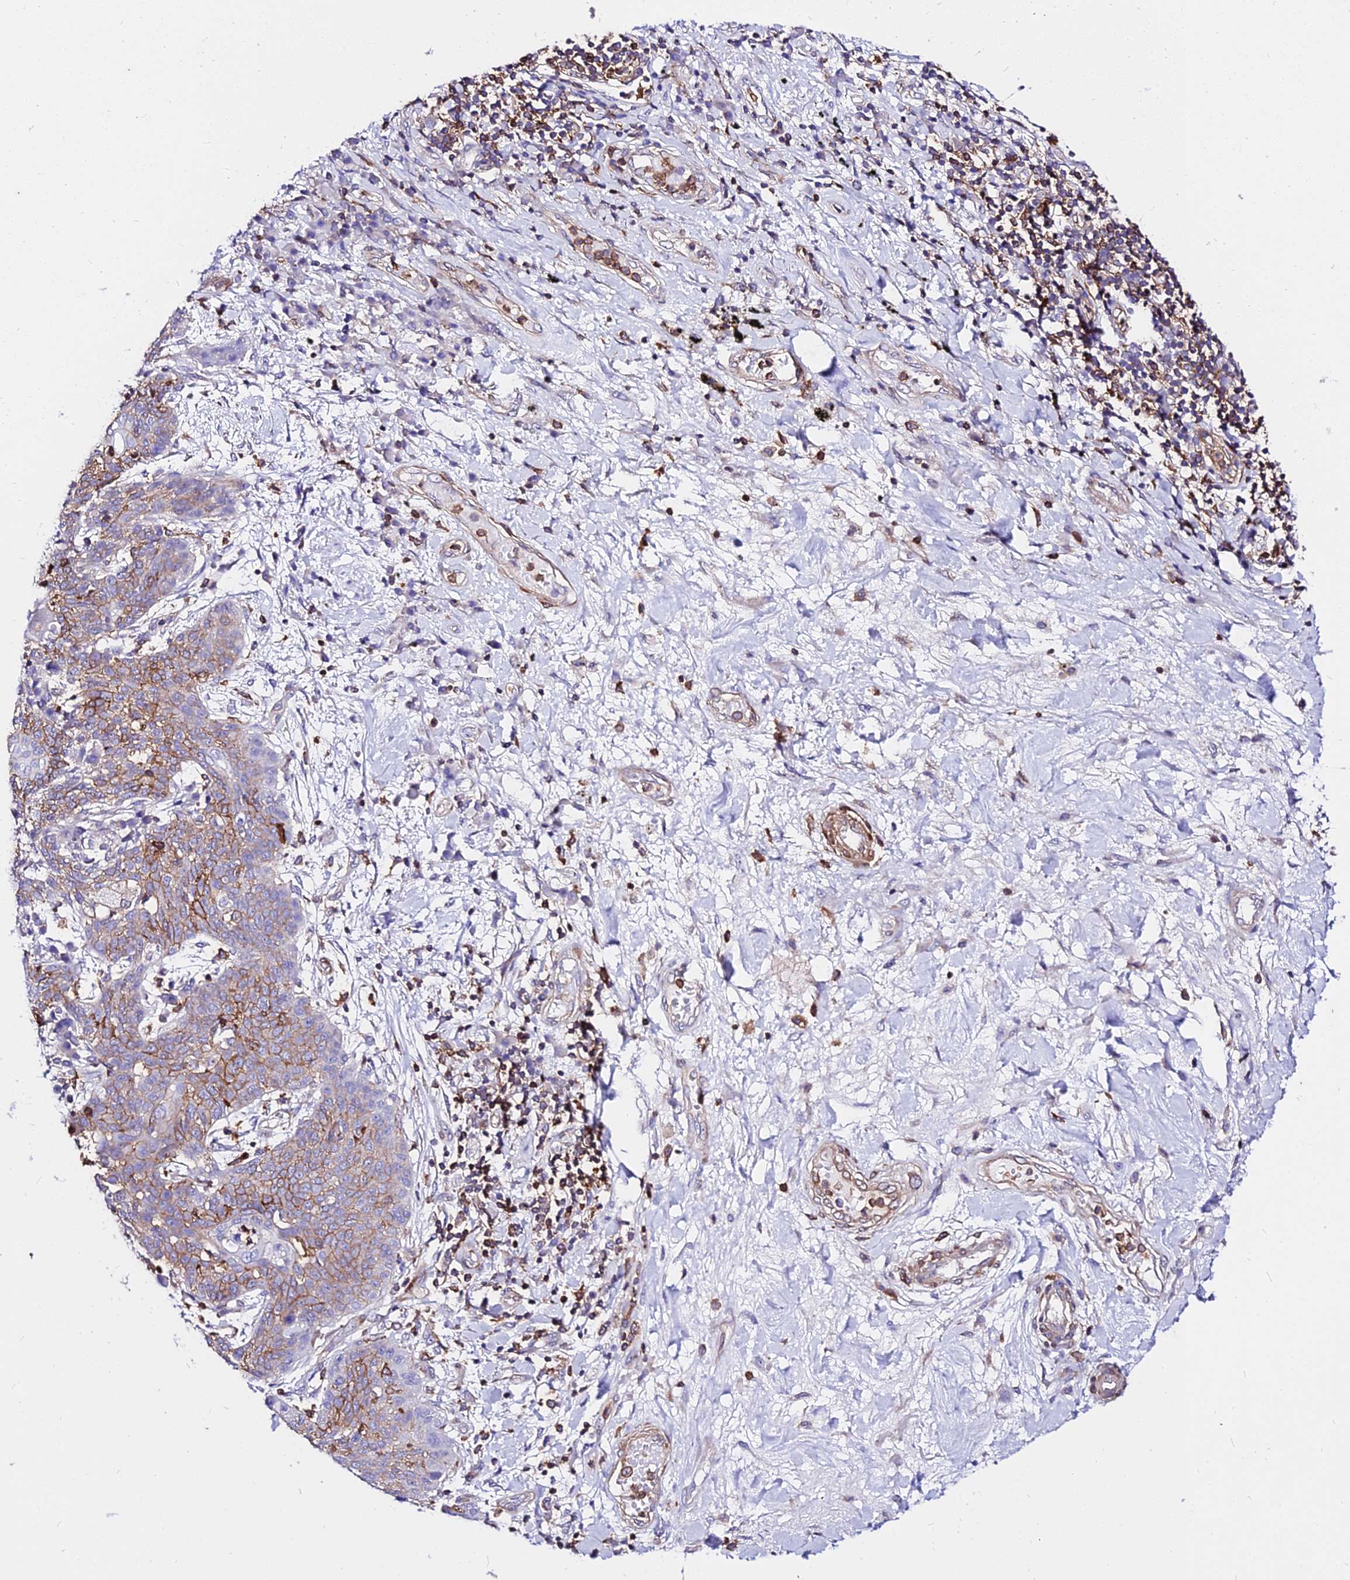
{"staining": {"intensity": "moderate", "quantity": "25%-75%", "location": "cytoplasmic/membranous"}, "tissue": "lung cancer", "cell_type": "Tumor cells", "image_type": "cancer", "snomed": [{"axis": "morphology", "description": "Squamous cell carcinoma, NOS"}, {"axis": "topography", "description": "Lung"}], "caption": "Immunohistochemistry (DAB) staining of lung cancer exhibits moderate cytoplasmic/membranous protein staining in approximately 25%-75% of tumor cells.", "gene": "CSRP1", "patient": {"sex": "female", "age": 70}}